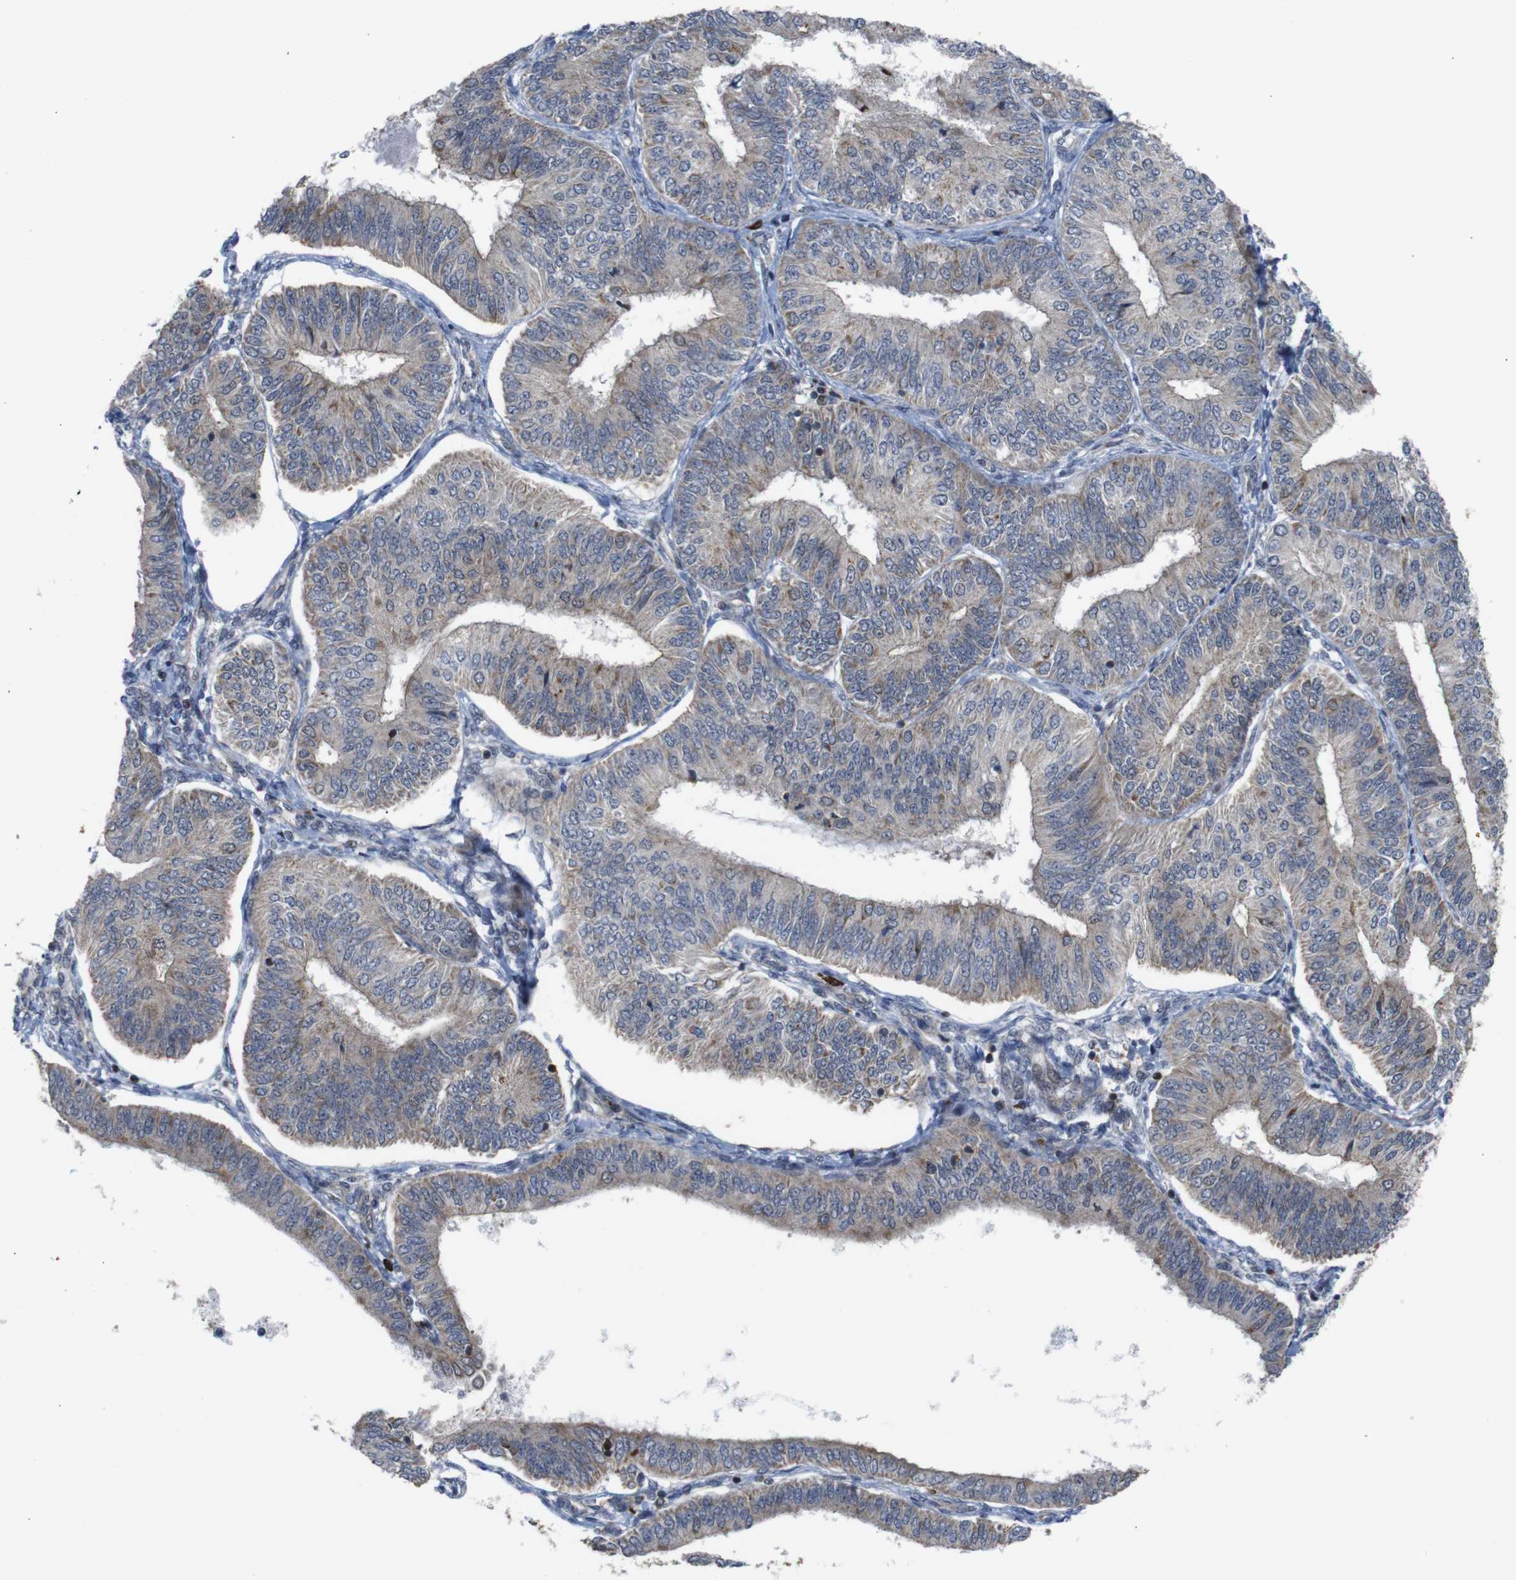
{"staining": {"intensity": "moderate", "quantity": ">75%", "location": "cytoplasmic/membranous"}, "tissue": "endometrial cancer", "cell_type": "Tumor cells", "image_type": "cancer", "snomed": [{"axis": "morphology", "description": "Adenocarcinoma, NOS"}, {"axis": "topography", "description": "Endometrium"}], "caption": "IHC photomicrograph of neoplastic tissue: human endometrial cancer (adenocarcinoma) stained using immunohistochemistry shows medium levels of moderate protein expression localized specifically in the cytoplasmic/membranous of tumor cells, appearing as a cytoplasmic/membranous brown color.", "gene": "ATP7B", "patient": {"sex": "female", "age": 58}}